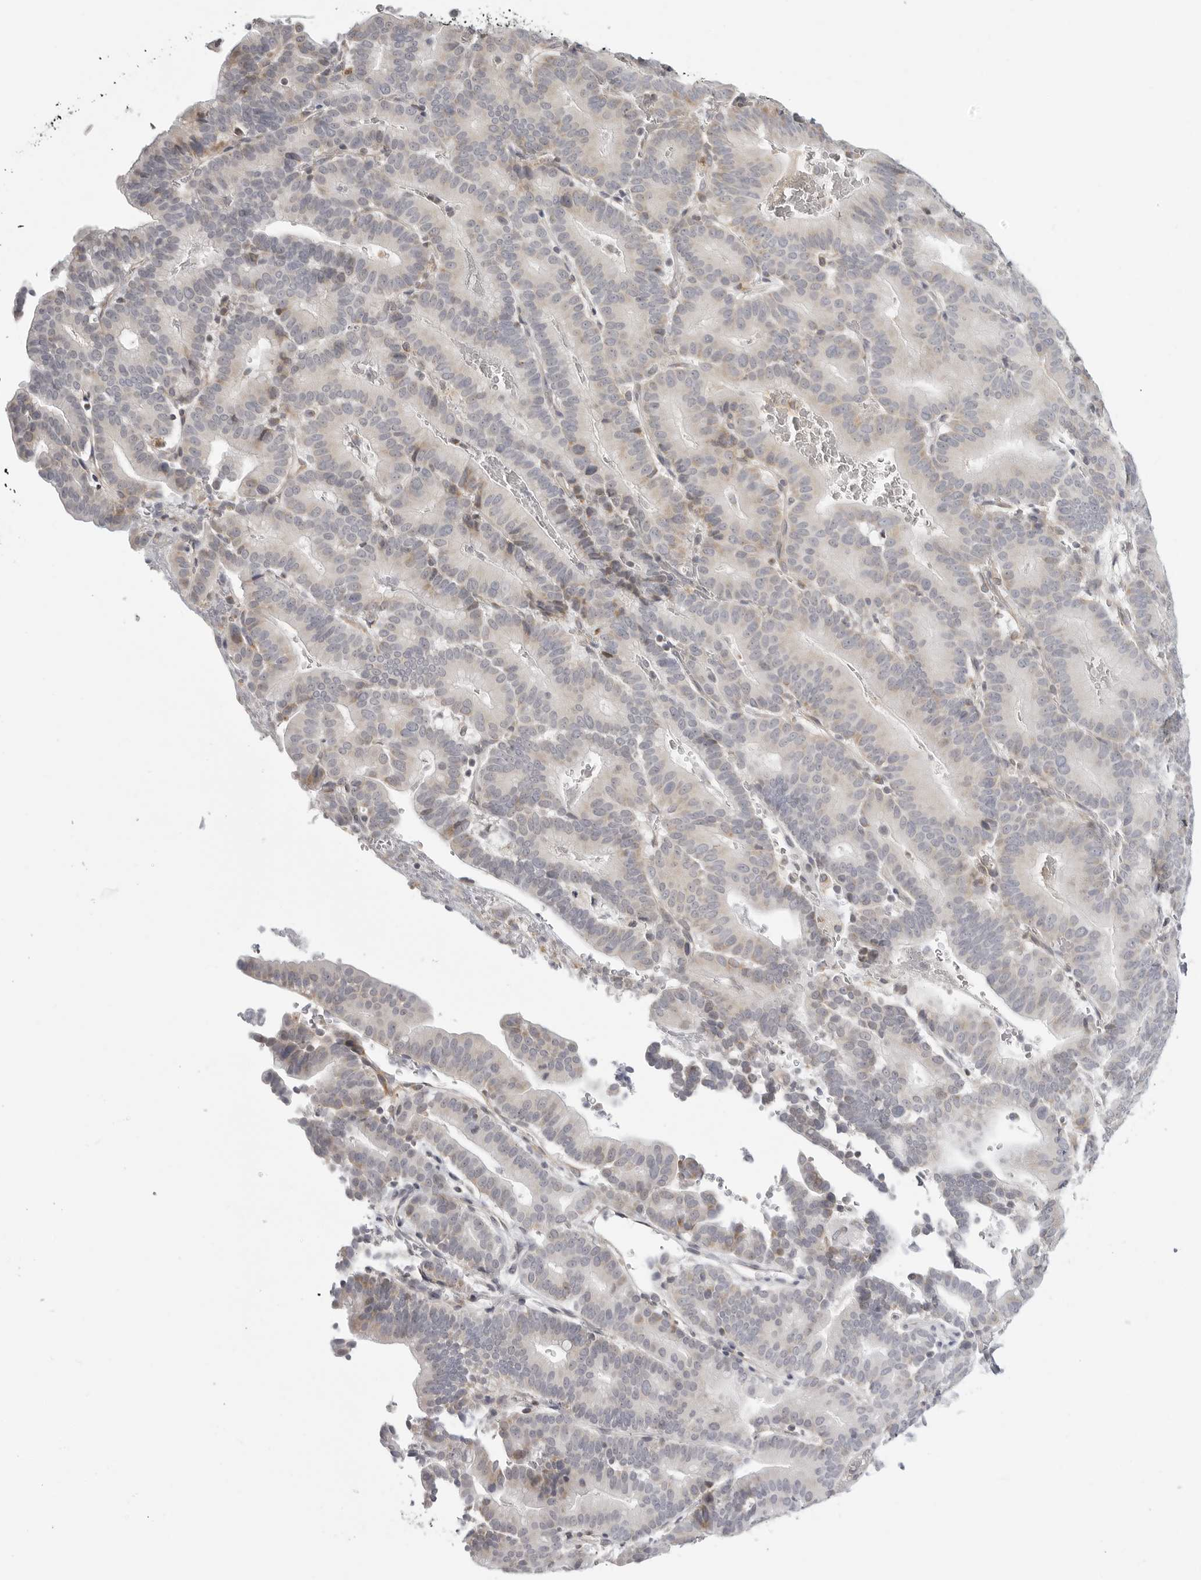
{"staining": {"intensity": "negative", "quantity": "none", "location": "none"}, "tissue": "liver cancer", "cell_type": "Tumor cells", "image_type": "cancer", "snomed": [{"axis": "morphology", "description": "Cholangiocarcinoma"}, {"axis": "topography", "description": "Liver"}], "caption": "DAB (3,3'-diaminobenzidine) immunohistochemical staining of liver cancer shows no significant positivity in tumor cells.", "gene": "MAP7D1", "patient": {"sex": "female", "age": 75}}